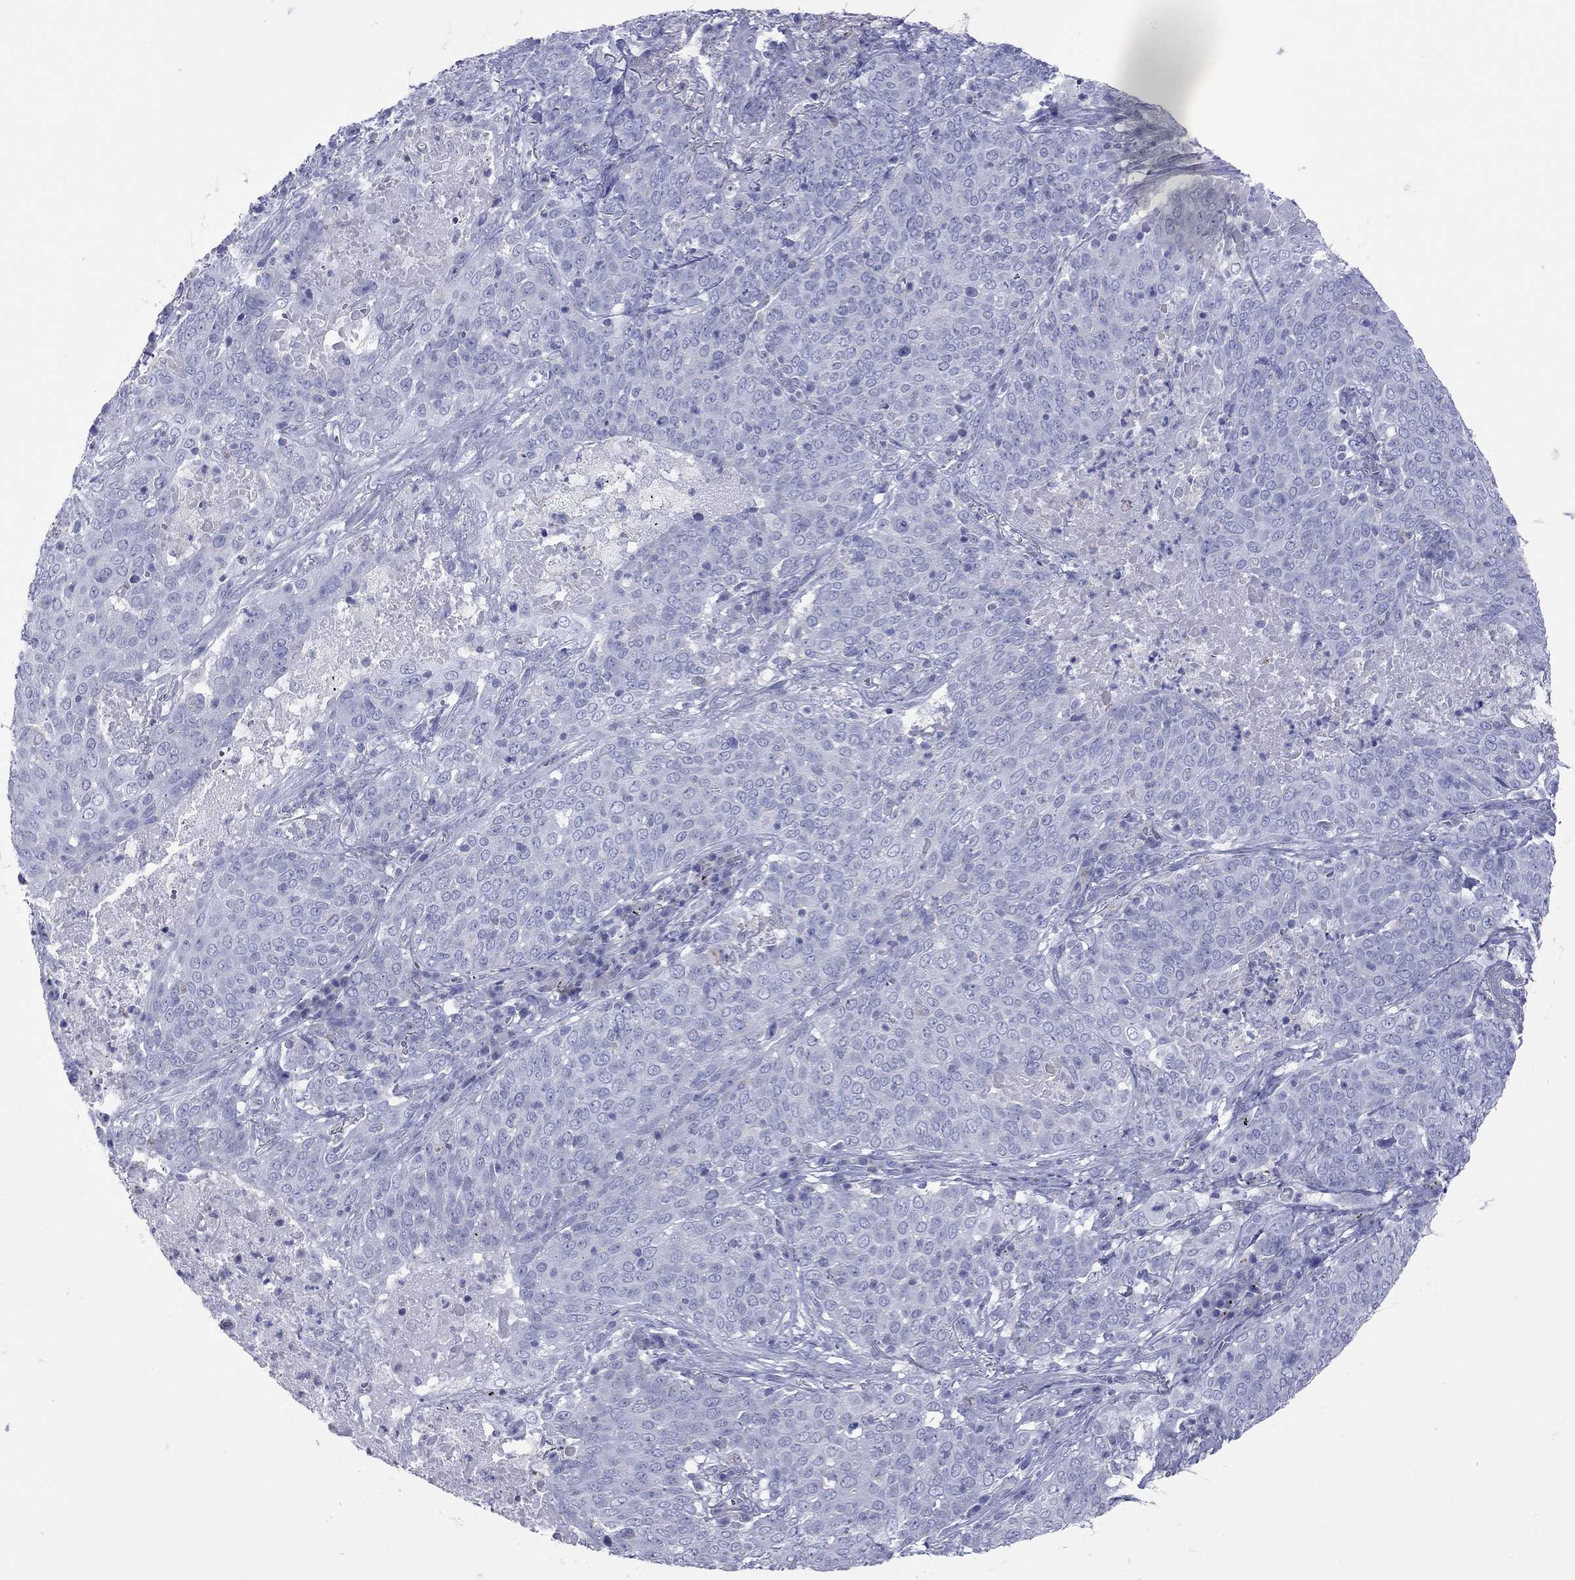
{"staining": {"intensity": "negative", "quantity": "none", "location": "none"}, "tissue": "lung cancer", "cell_type": "Tumor cells", "image_type": "cancer", "snomed": [{"axis": "morphology", "description": "Squamous cell carcinoma, NOS"}, {"axis": "topography", "description": "Lung"}], "caption": "Tumor cells are negative for protein expression in human lung cancer (squamous cell carcinoma). Nuclei are stained in blue.", "gene": "VSIG10", "patient": {"sex": "male", "age": 82}}